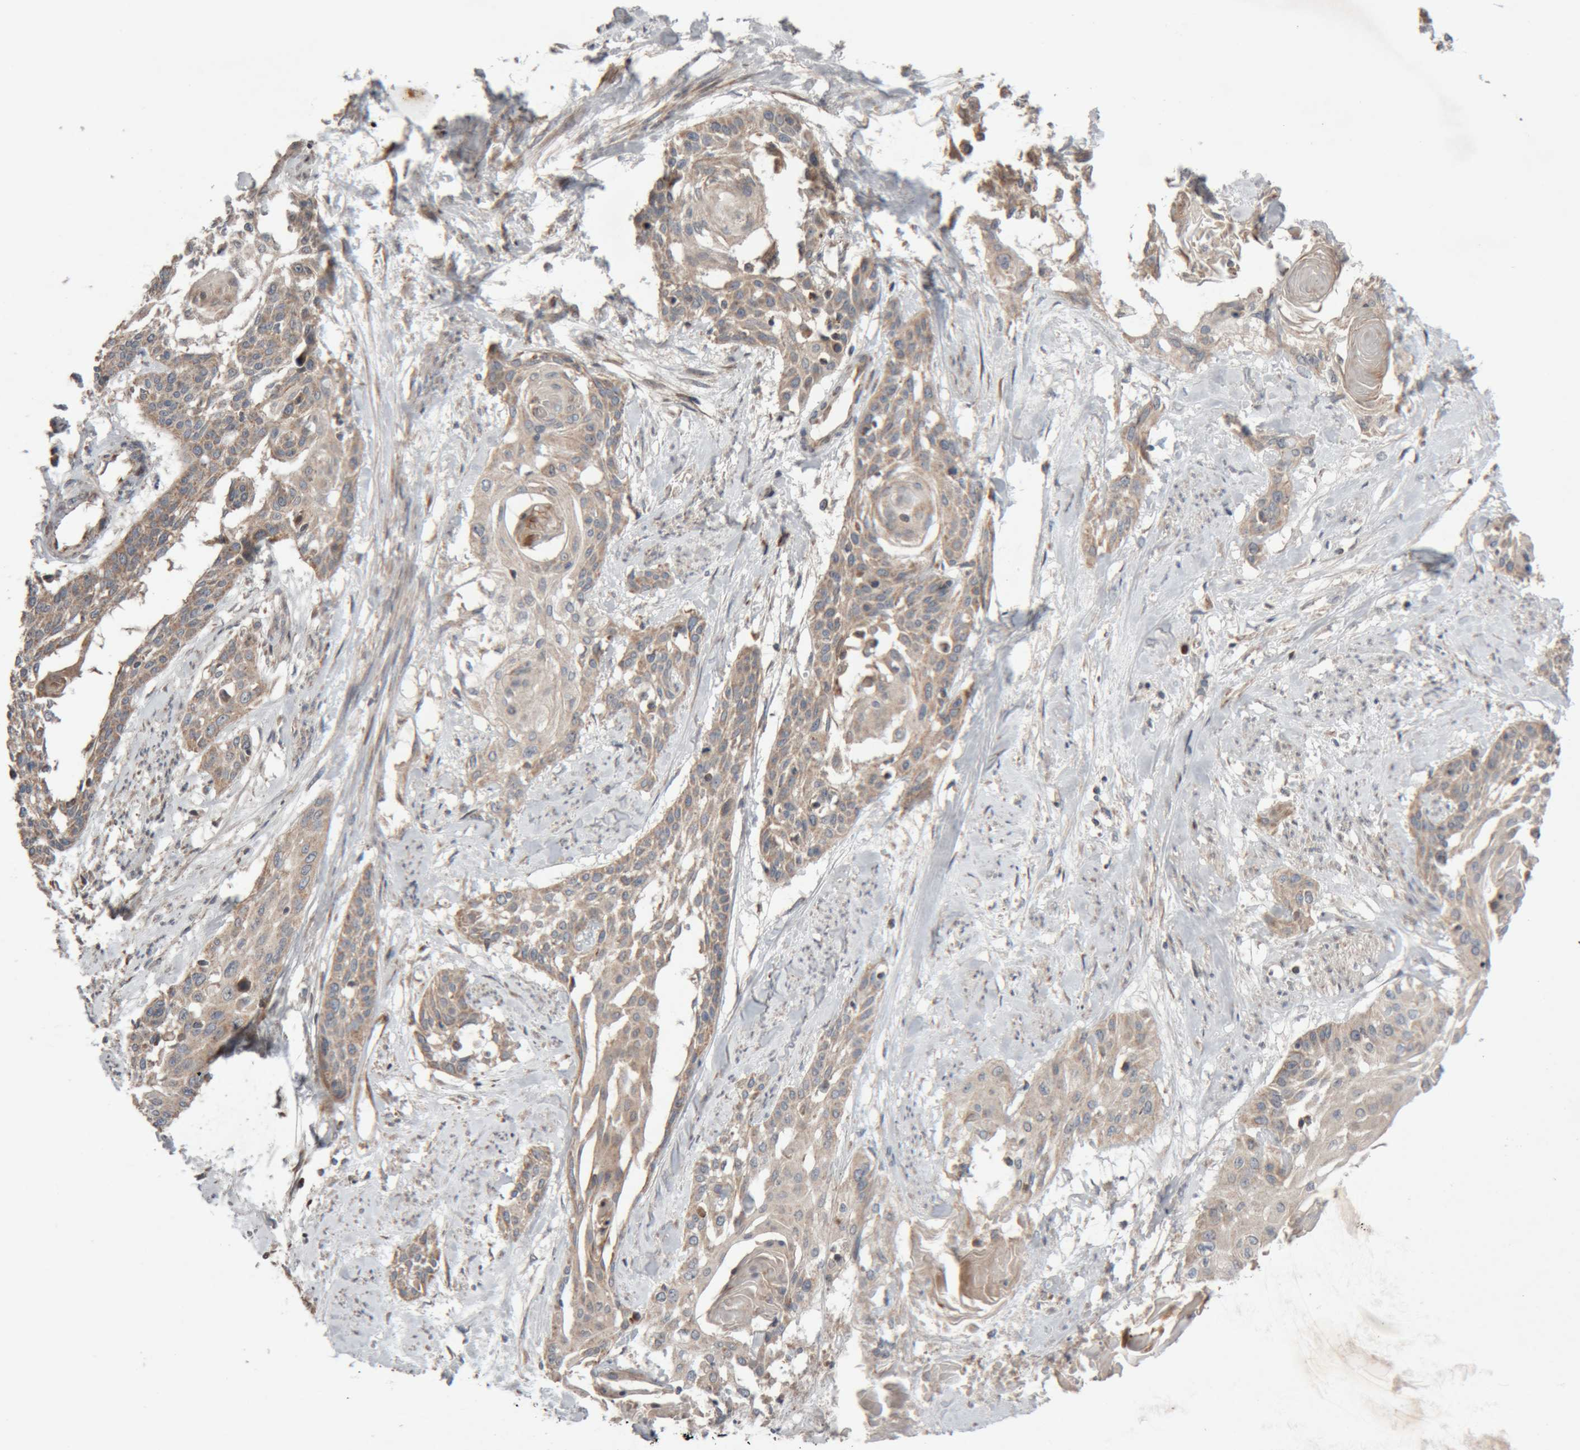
{"staining": {"intensity": "weak", "quantity": ">75%", "location": "cytoplasmic/membranous"}, "tissue": "cervical cancer", "cell_type": "Tumor cells", "image_type": "cancer", "snomed": [{"axis": "morphology", "description": "Squamous cell carcinoma, NOS"}, {"axis": "topography", "description": "Cervix"}], "caption": "Squamous cell carcinoma (cervical) was stained to show a protein in brown. There is low levels of weak cytoplasmic/membranous positivity in about >75% of tumor cells.", "gene": "KIF21B", "patient": {"sex": "female", "age": 57}}